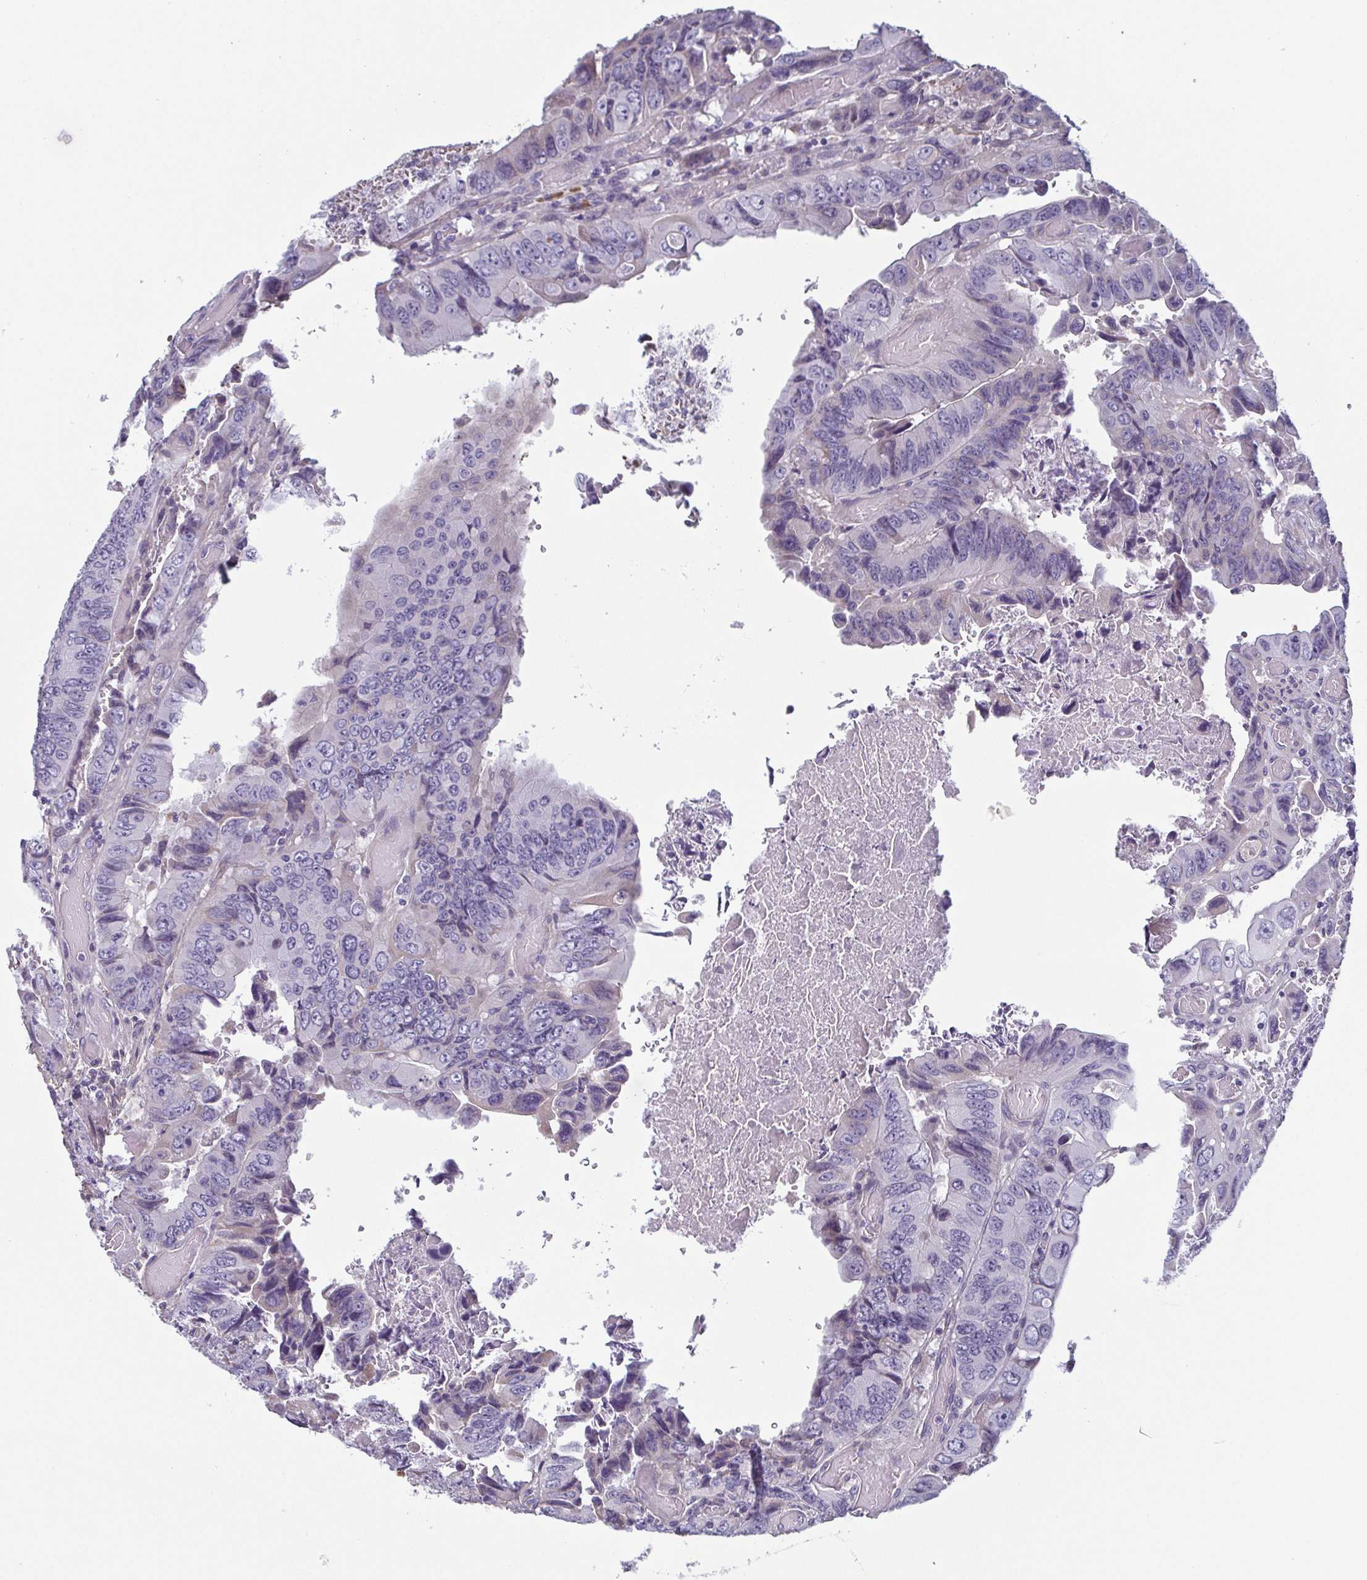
{"staining": {"intensity": "negative", "quantity": "none", "location": "none"}, "tissue": "colorectal cancer", "cell_type": "Tumor cells", "image_type": "cancer", "snomed": [{"axis": "morphology", "description": "Adenocarcinoma, NOS"}, {"axis": "topography", "description": "Colon"}], "caption": "Colorectal cancer stained for a protein using immunohistochemistry (IHC) displays no positivity tumor cells.", "gene": "ECM1", "patient": {"sex": "female", "age": 84}}